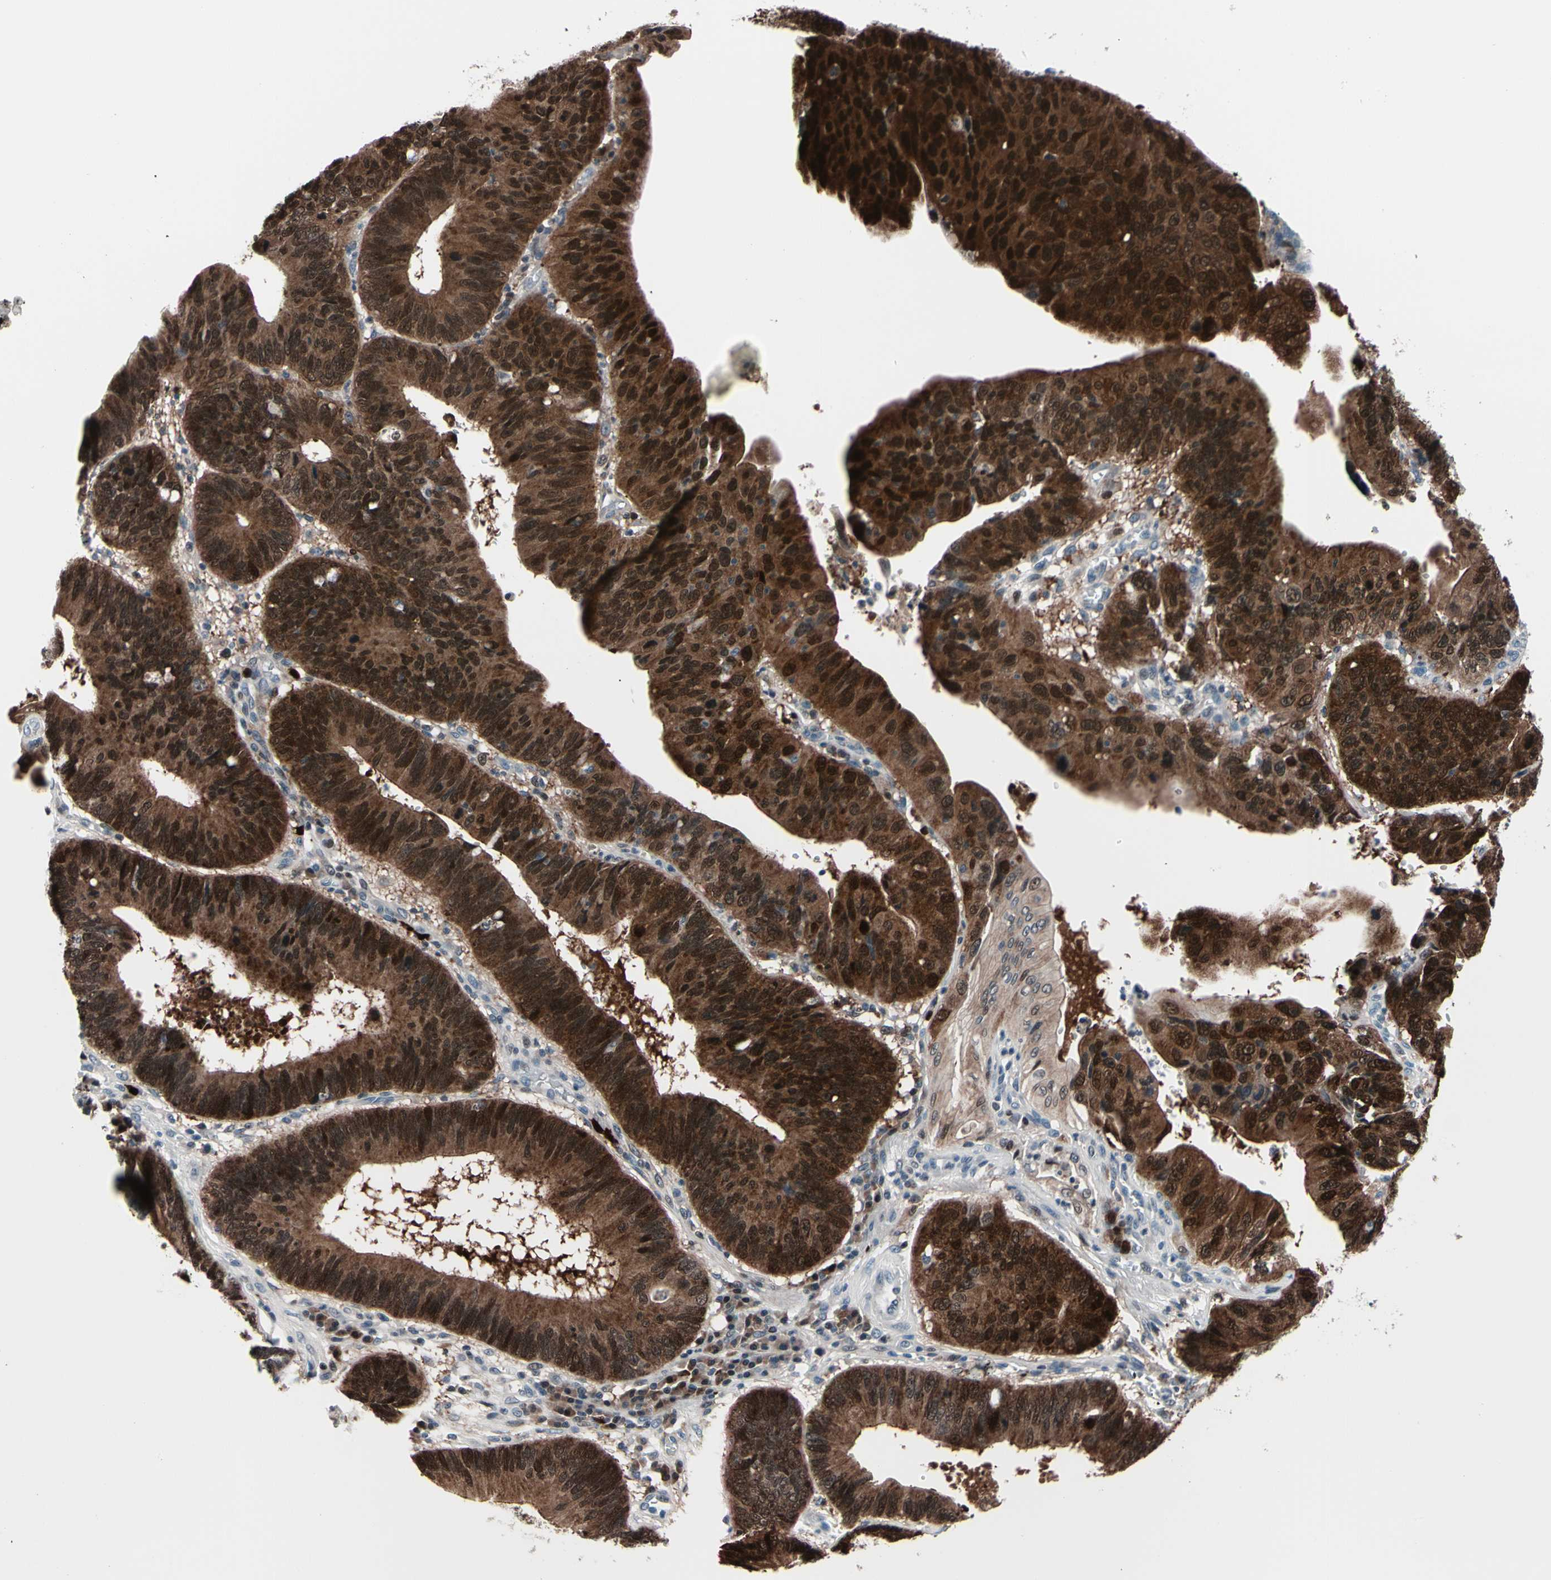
{"staining": {"intensity": "strong", "quantity": ">75%", "location": "cytoplasmic/membranous,nuclear"}, "tissue": "stomach cancer", "cell_type": "Tumor cells", "image_type": "cancer", "snomed": [{"axis": "morphology", "description": "Adenocarcinoma, NOS"}, {"axis": "topography", "description": "Stomach"}], "caption": "This is an image of immunohistochemistry (IHC) staining of stomach cancer (adenocarcinoma), which shows strong expression in the cytoplasmic/membranous and nuclear of tumor cells.", "gene": "TXN", "patient": {"sex": "male", "age": 59}}